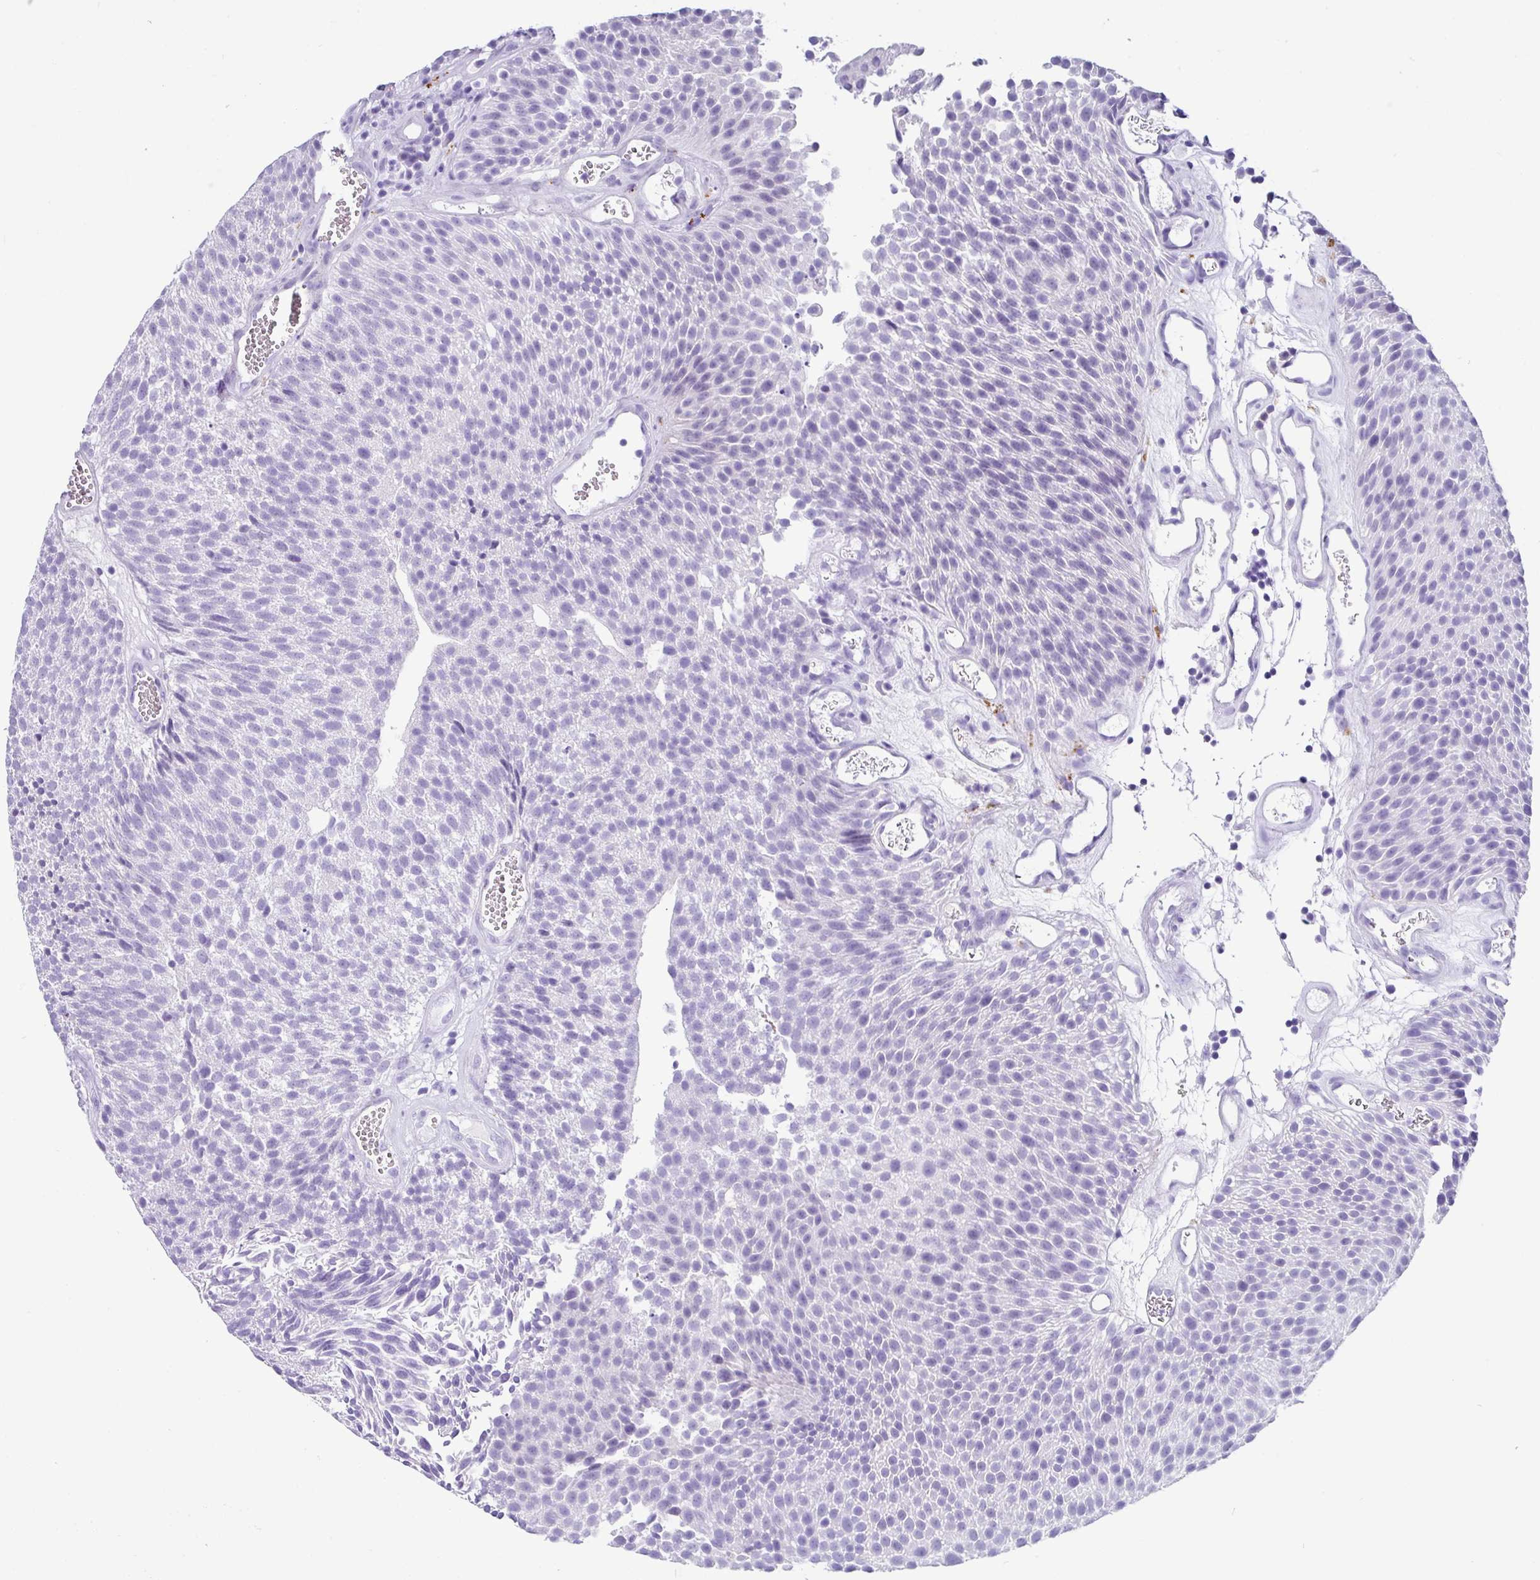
{"staining": {"intensity": "negative", "quantity": "none", "location": "none"}, "tissue": "urothelial cancer", "cell_type": "Tumor cells", "image_type": "cancer", "snomed": [{"axis": "morphology", "description": "Urothelial carcinoma, Low grade"}, {"axis": "topography", "description": "Urinary bladder"}], "caption": "The histopathology image reveals no staining of tumor cells in low-grade urothelial carcinoma. (Brightfield microscopy of DAB (3,3'-diaminobenzidine) IHC at high magnification).", "gene": "ZG16", "patient": {"sex": "female", "age": 79}}